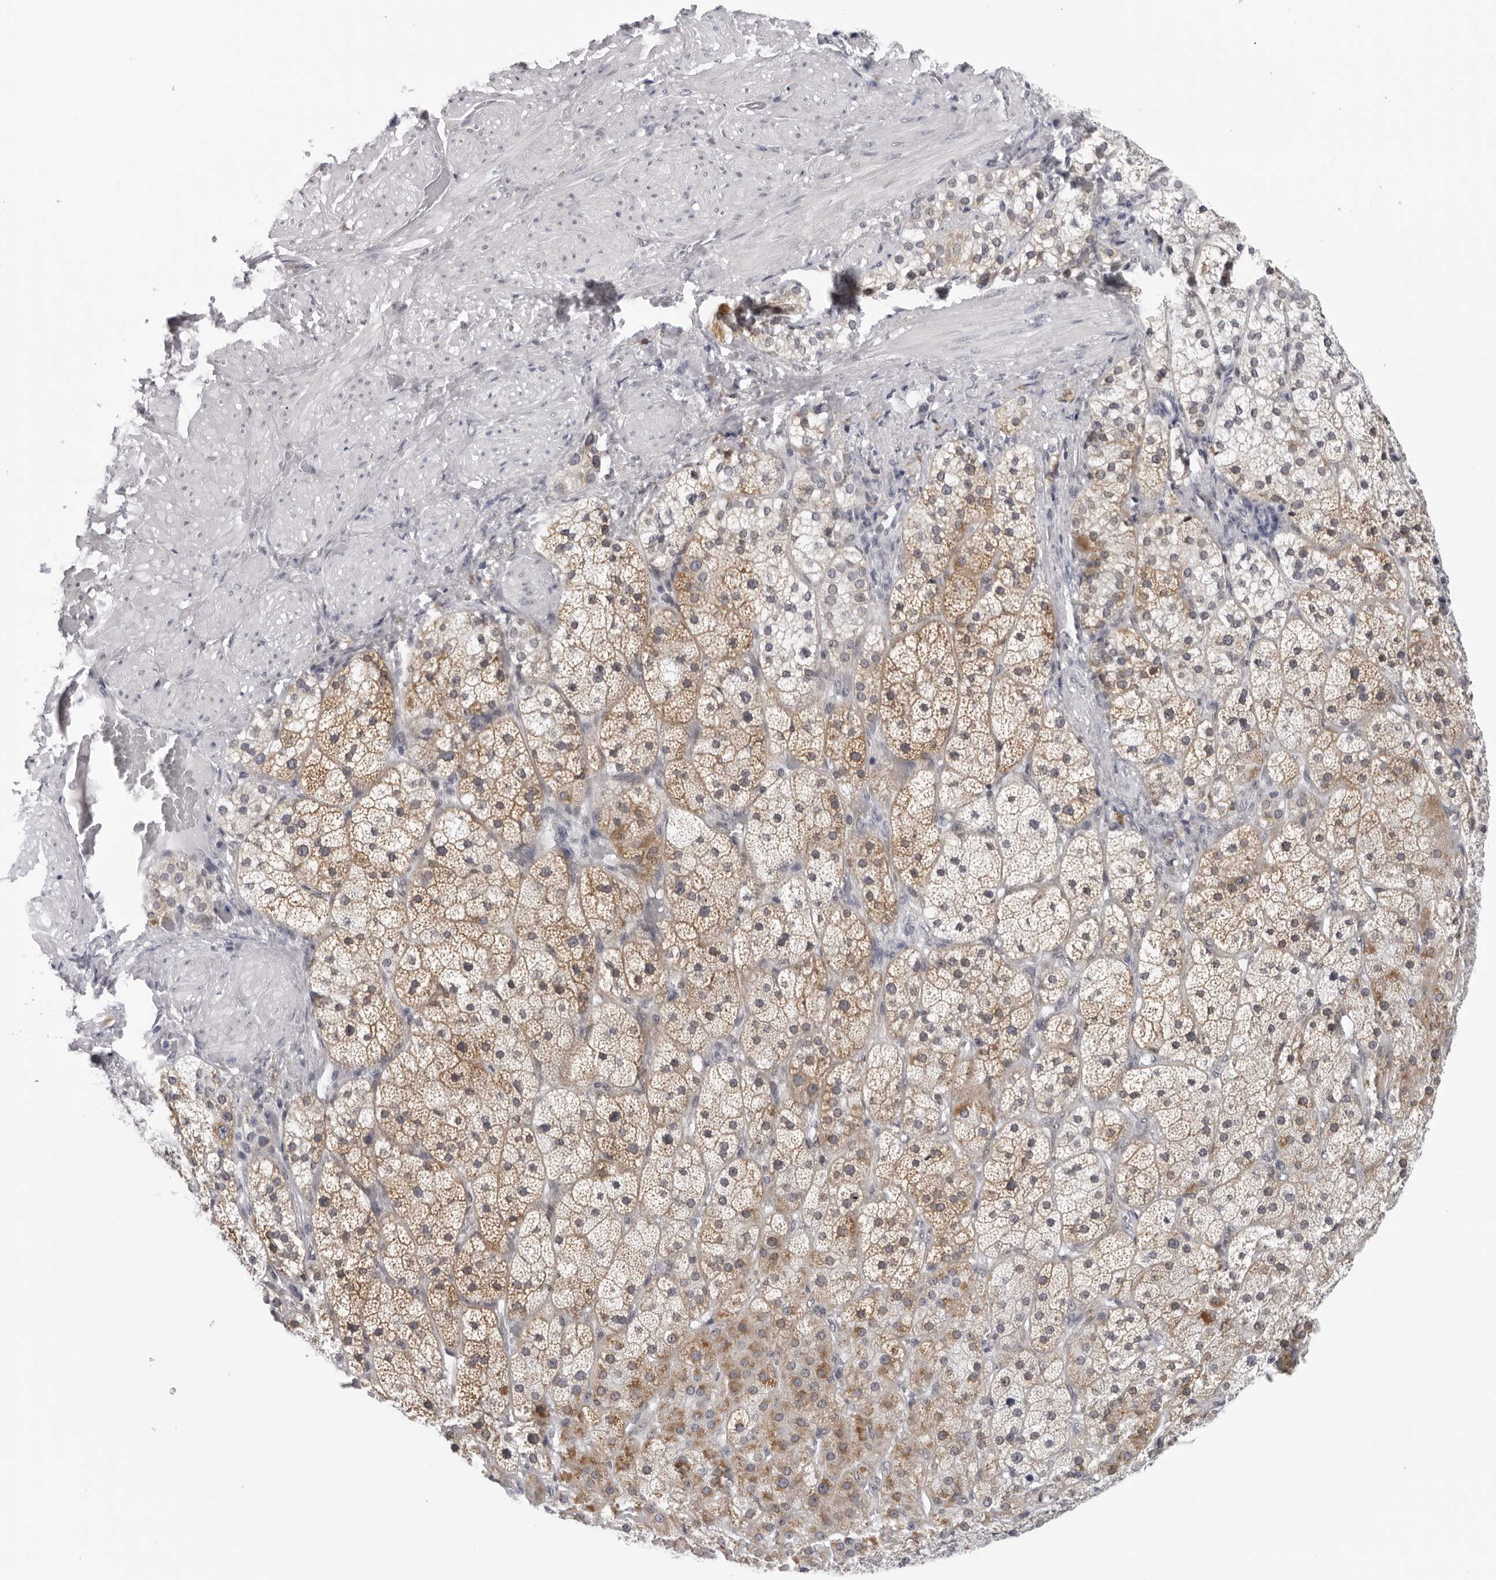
{"staining": {"intensity": "moderate", "quantity": "25%-75%", "location": "cytoplasmic/membranous"}, "tissue": "adrenal gland", "cell_type": "Glandular cells", "image_type": "normal", "snomed": [{"axis": "morphology", "description": "Normal tissue, NOS"}, {"axis": "topography", "description": "Adrenal gland"}], "caption": "This photomicrograph displays normal adrenal gland stained with immunohistochemistry to label a protein in brown. The cytoplasmic/membranous of glandular cells show moderate positivity for the protein. Nuclei are counter-stained blue.", "gene": "CPT2", "patient": {"sex": "male", "age": 57}}